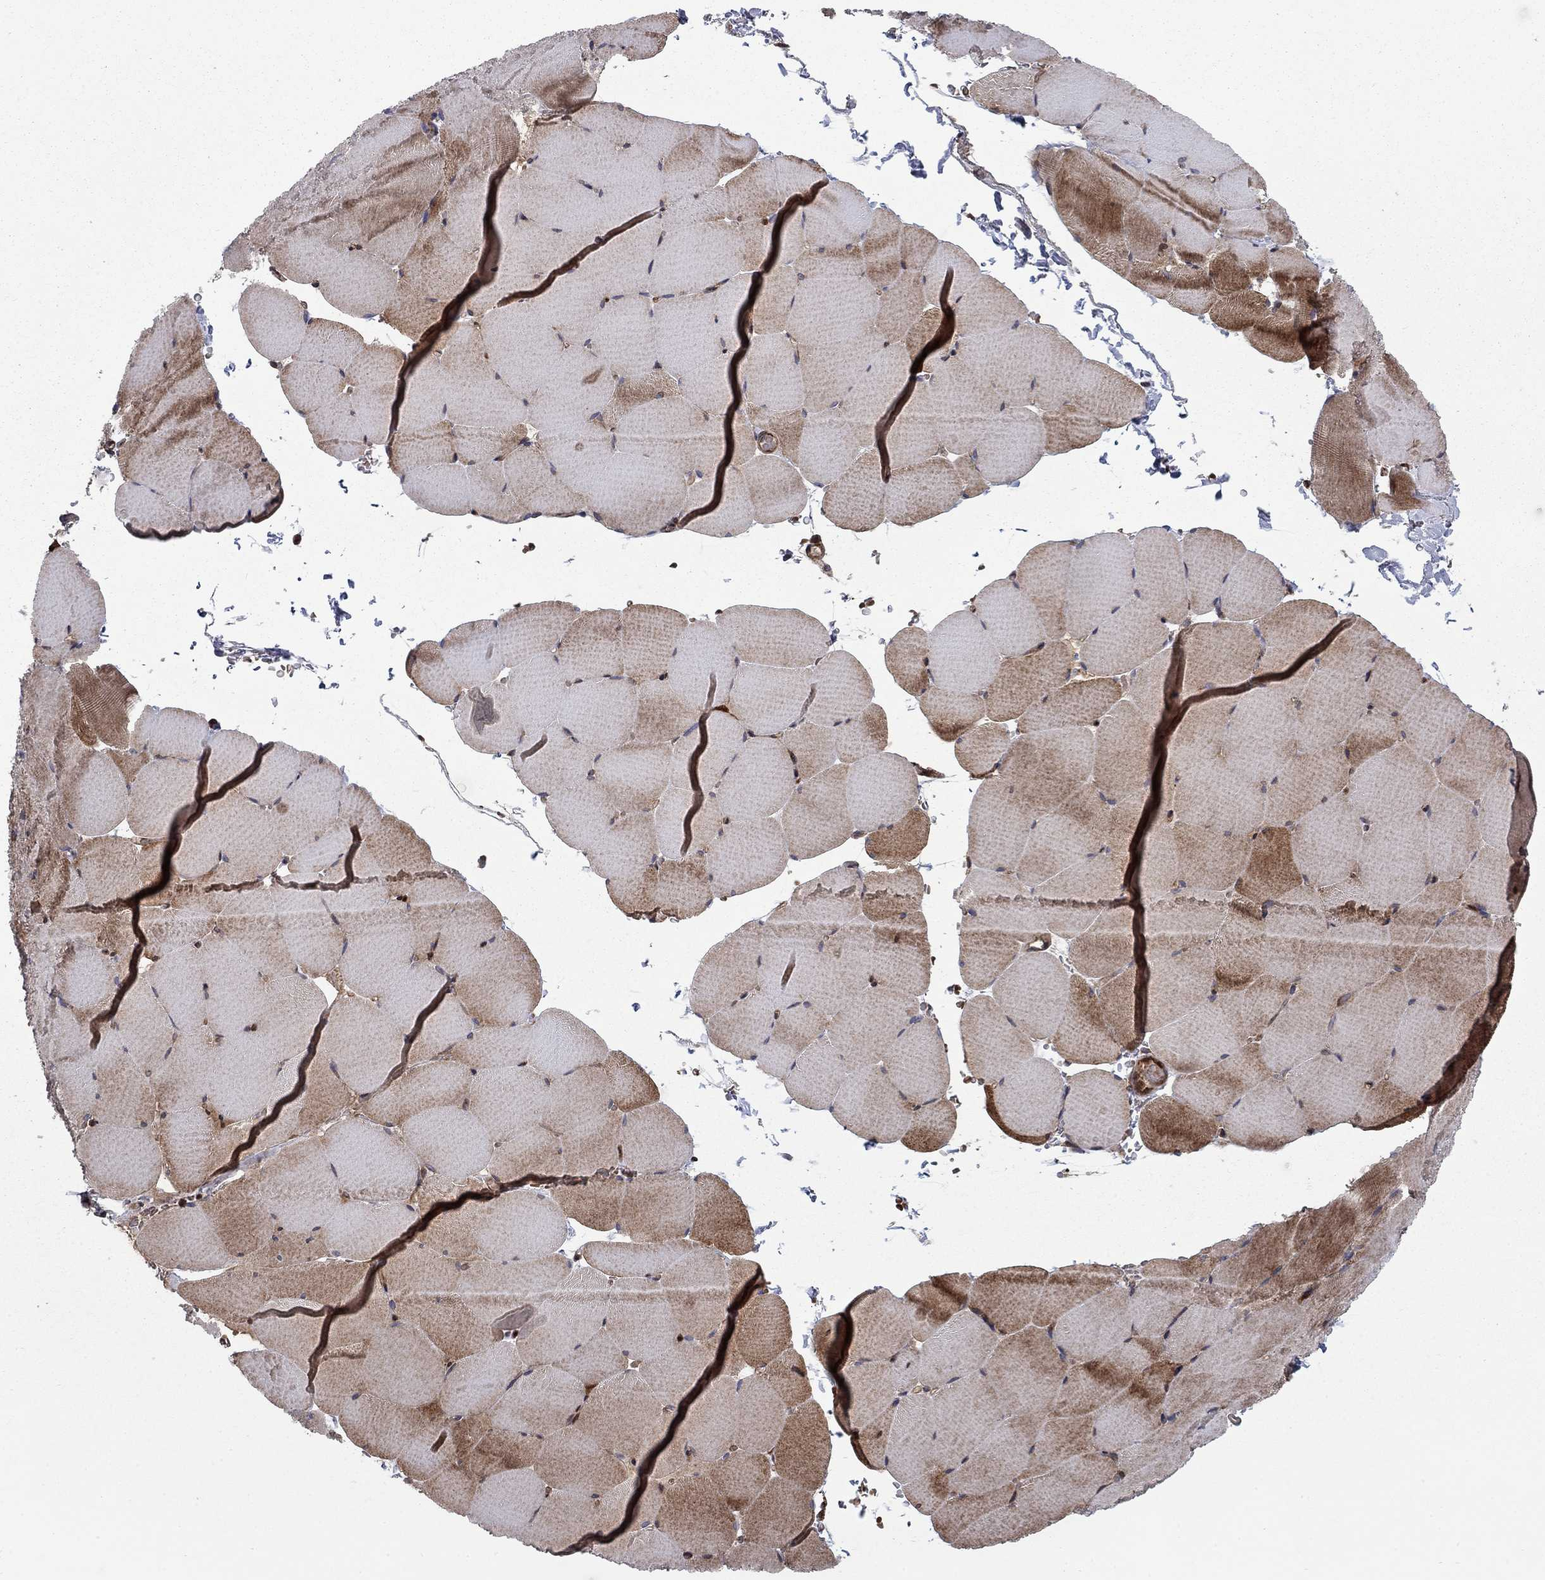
{"staining": {"intensity": "moderate", "quantity": "25%-75%", "location": "cytoplasmic/membranous"}, "tissue": "skeletal muscle", "cell_type": "Myocytes", "image_type": "normal", "snomed": [{"axis": "morphology", "description": "Normal tissue, NOS"}, {"axis": "topography", "description": "Skeletal muscle"}], "caption": "Immunohistochemistry (IHC) micrograph of unremarkable skeletal muscle: skeletal muscle stained using immunohistochemistry demonstrates medium levels of moderate protein expression localized specifically in the cytoplasmic/membranous of myocytes, appearing as a cytoplasmic/membranous brown color.", "gene": "HDAC4", "patient": {"sex": "female", "age": 37}}